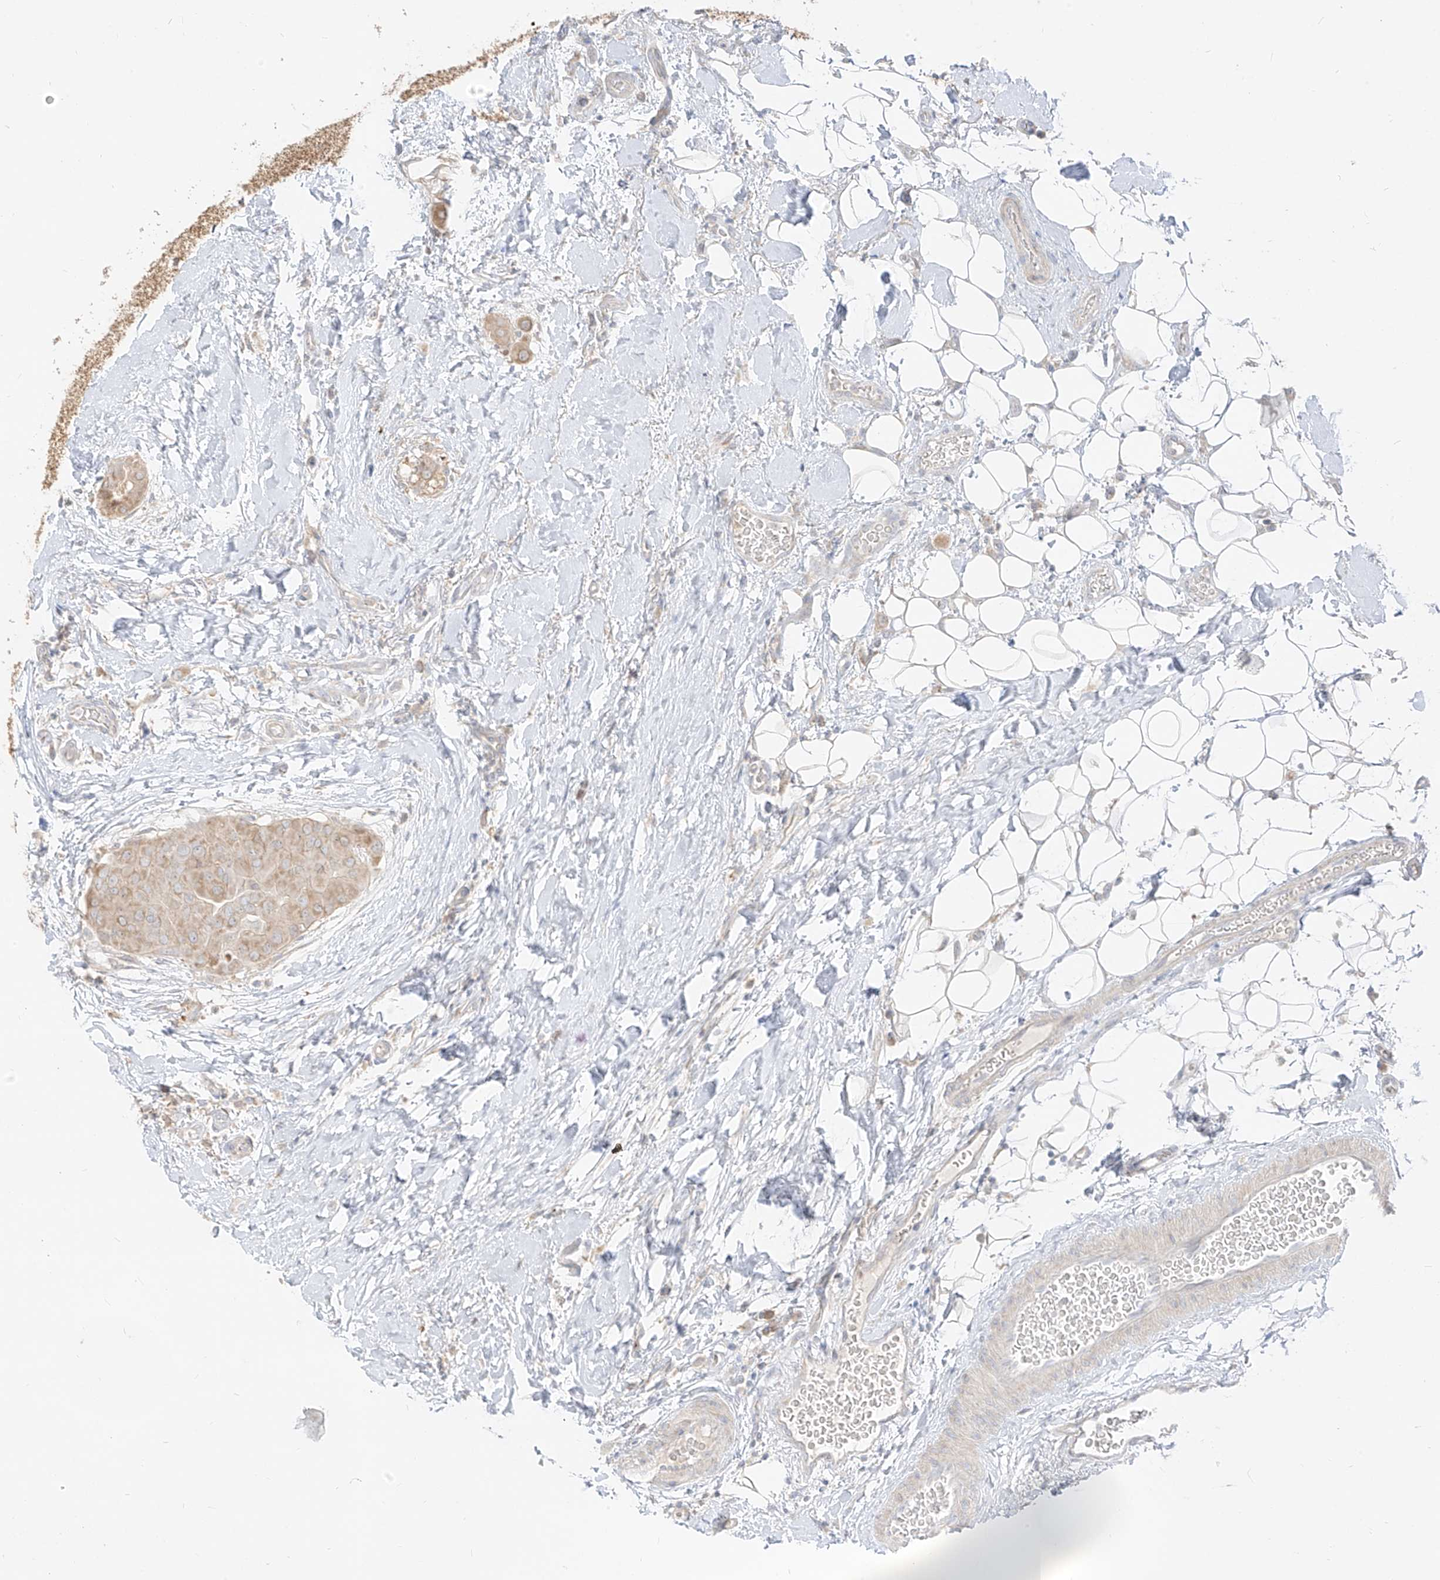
{"staining": {"intensity": "weak", "quantity": ">75%", "location": "cytoplasmic/membranous"}, "tissue": "thyroid cancer", "cell_type": "Tumor cells", "image_type": "cancer", "snomed": [{"axis": "morphology", "description": "Papillary adenocarcinoma, NOS"}, {"axis": "topography", "description": "Thyroid gland"}], "caption": "An image of human thyroid papillary adenocarcinoma stained for a protein demonstrates weak cytoplasmic/membranous brown staining in tumor cells.", "gene": "ZIM3", "patient": {"sex": "male", "age": 33}}